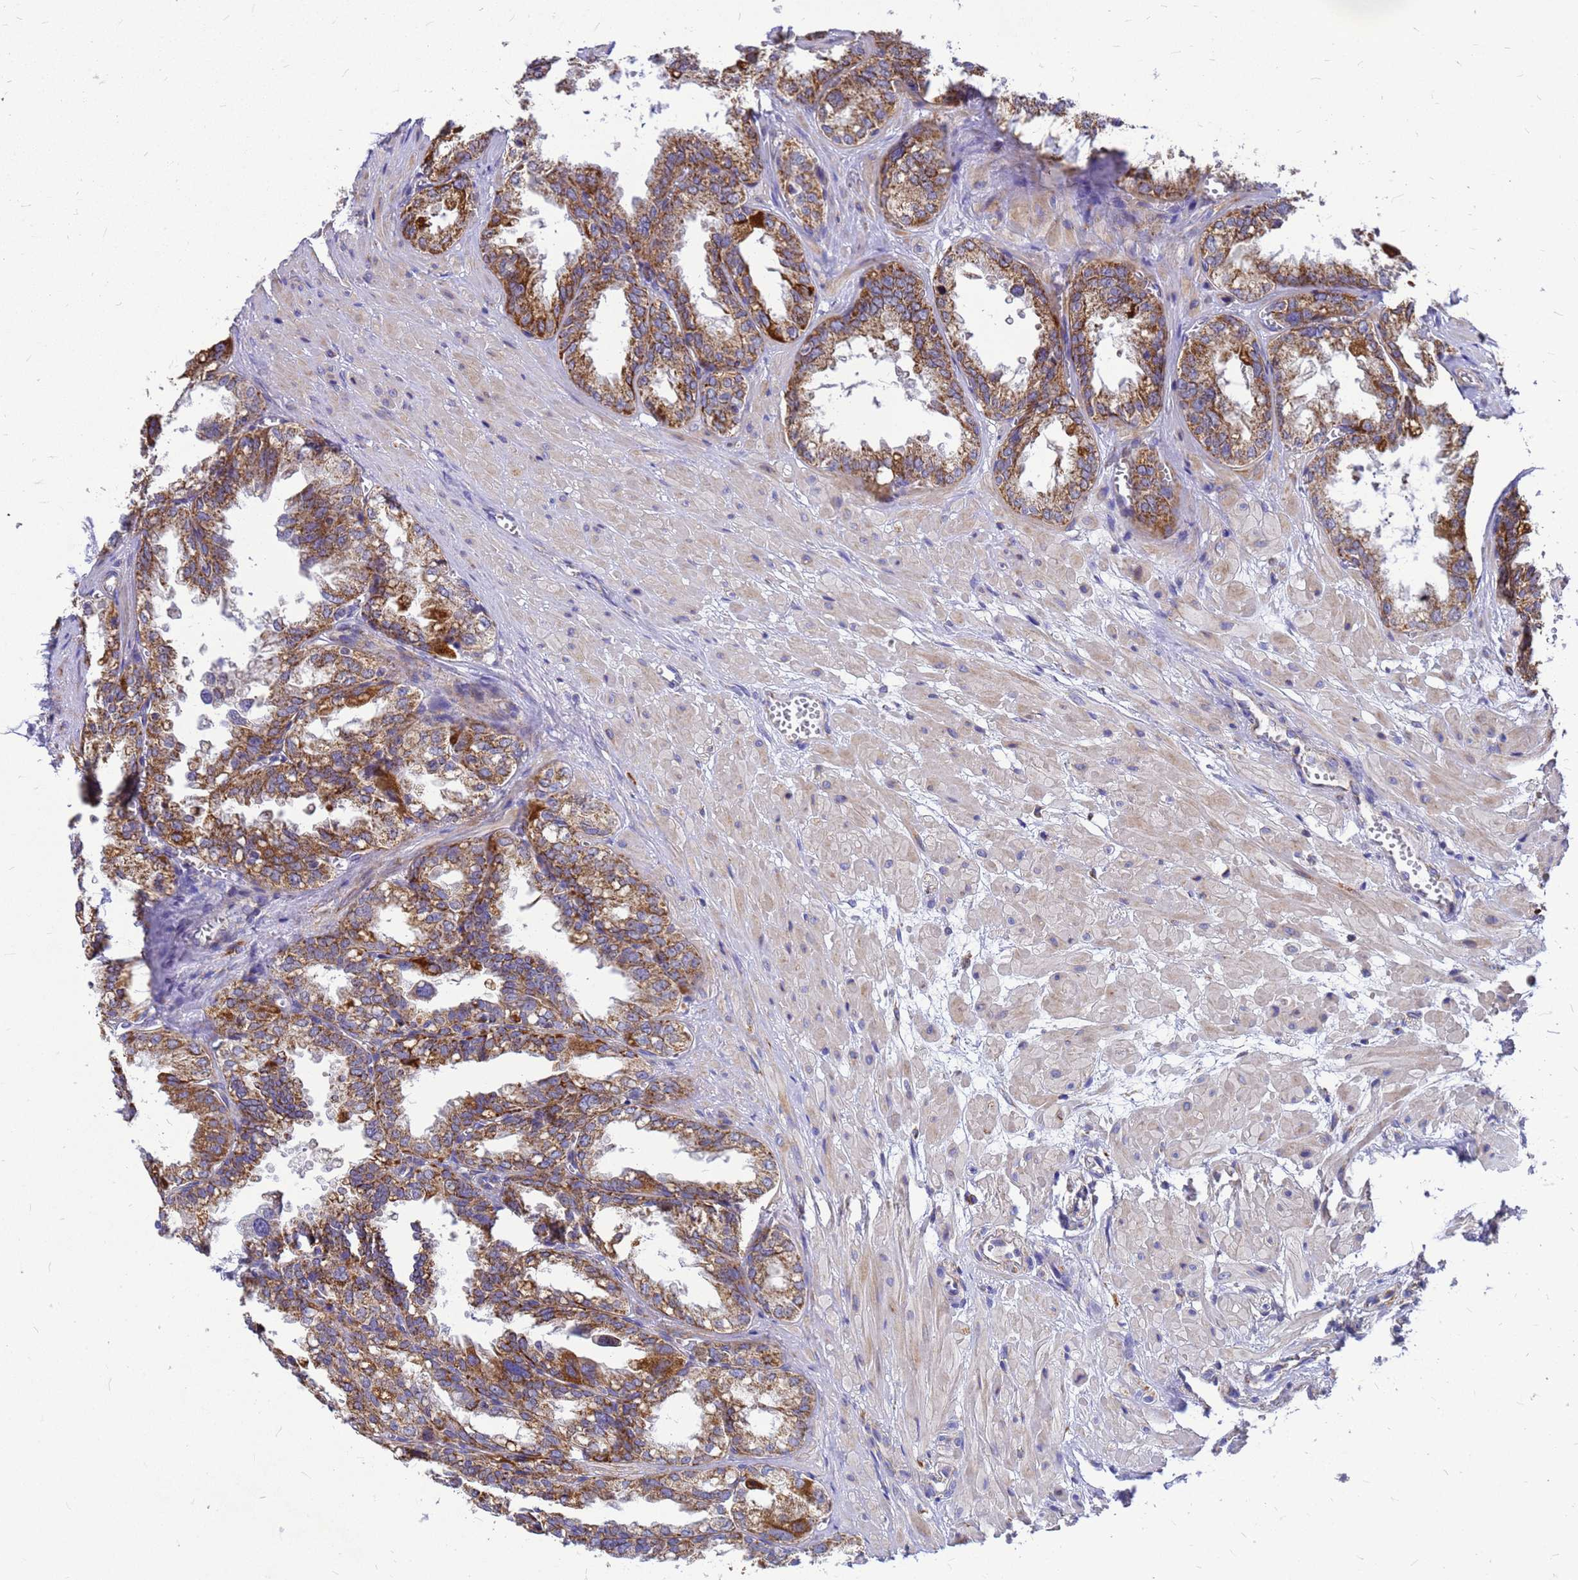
{"staining": {"intensity": "strong", "quantity": ">75%", "location": "cytoplasmic/membranous"}, "tissue": "seminal vesicle", "cell_type": "Glandular cells", "image_type": "normal", "snomed": [{"axis": "morphology", "description": "Normal tissue, NOS"}, {"axis": "topography", "description": "Prostate"}, {"axis": "topography", "description": "Seminal veicle"}], "caption": "Protein expression by IHC demonstrates strong cytoplasmic/membranous staining in about >75% of glandular cells in normal seminal vesicle.", "gene": "CMC4", "patient": {"sex": "male", "age": 51}}